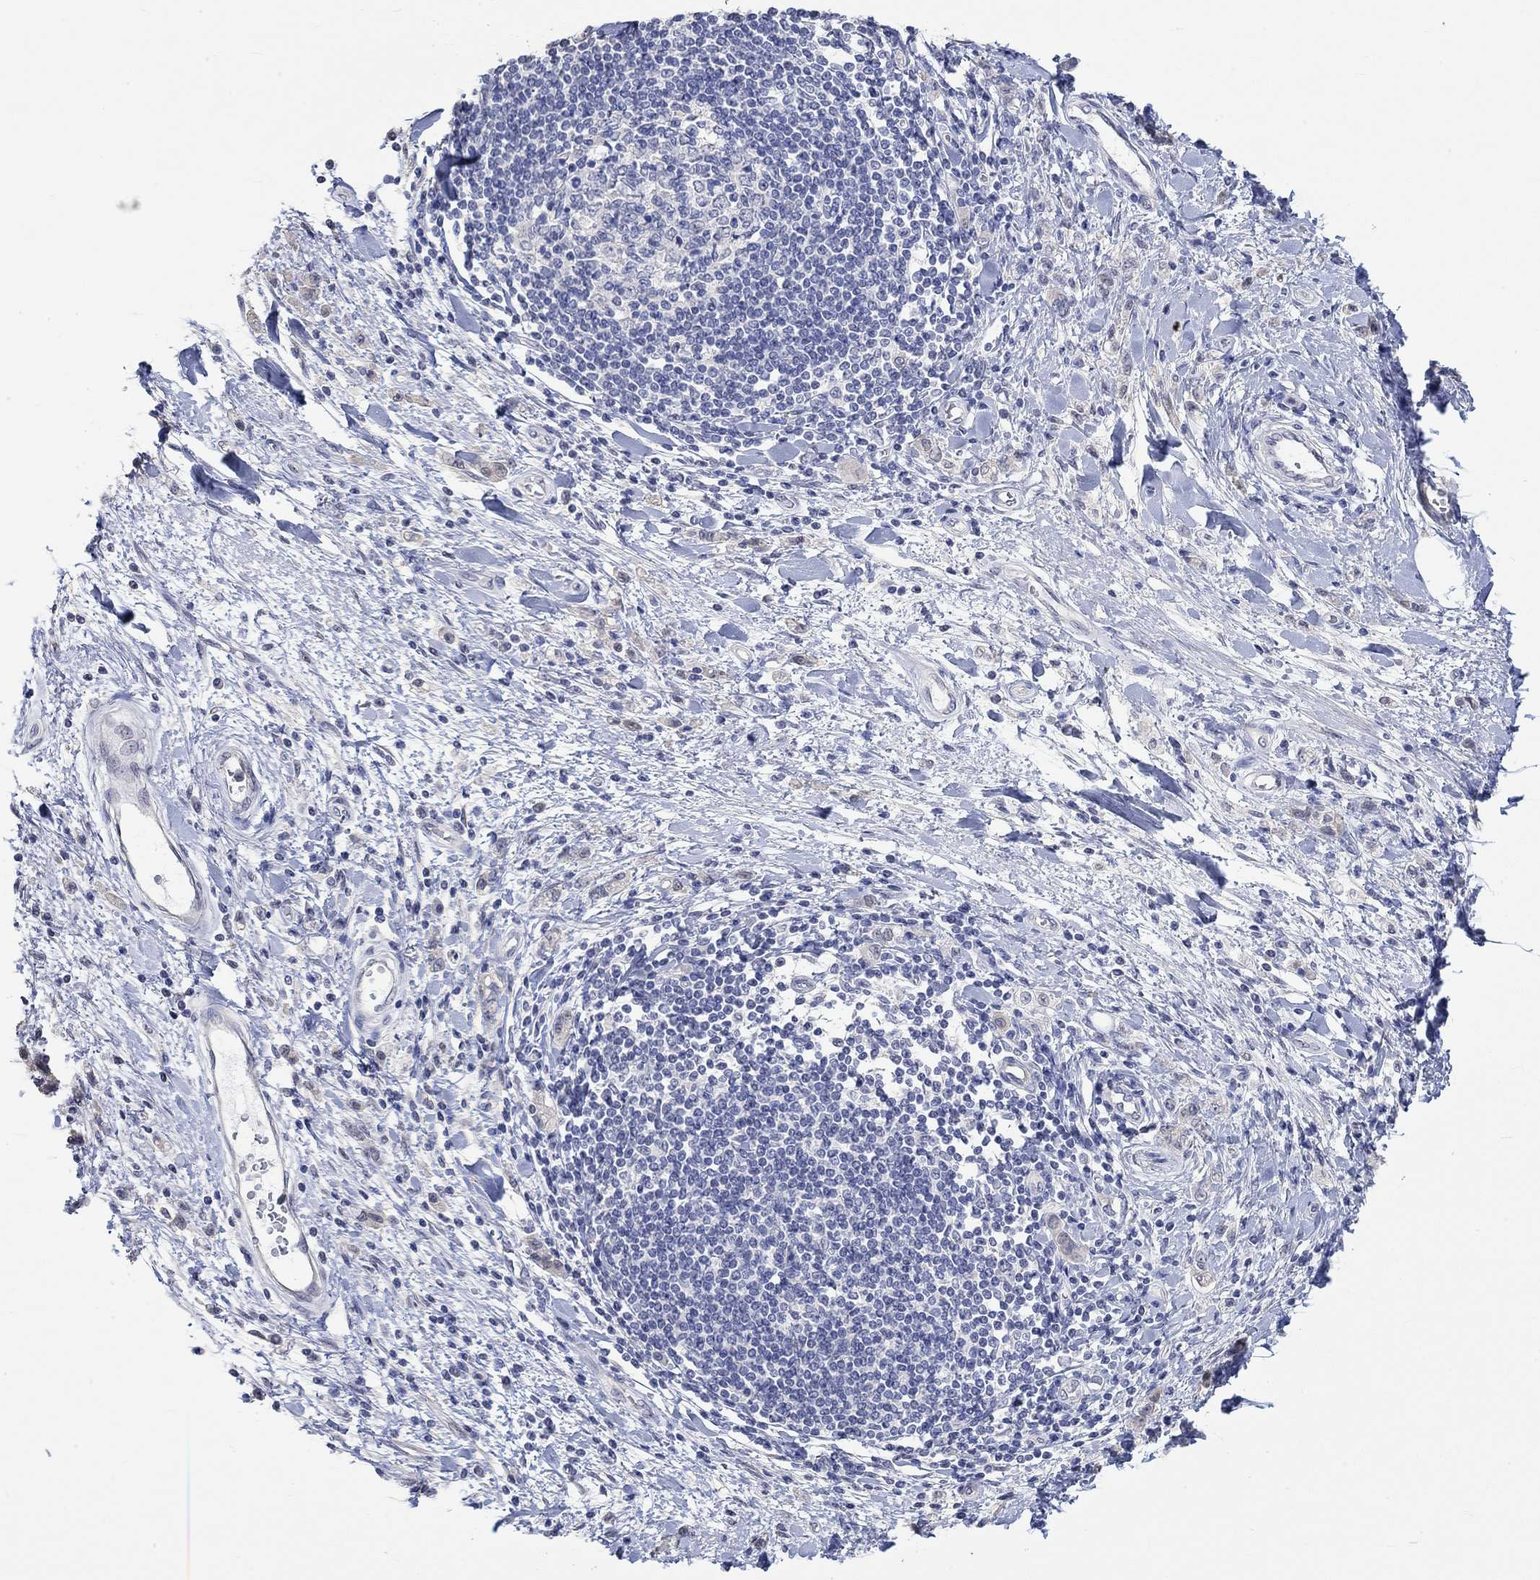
{"staining": {"intensity": "negative", "quantity": "none", "location": "none"}, "tissue": "stomach cancer", "cell_type": "Tumor cells", "image_type": "cancer", "snomed": [{"axis": "morphology", "description": "Adenocarcinoma, NOS"}, {"axis": "topography", "description": "Stomach"}], "caption": "Immunohistochemical staining of adenocarcinoma (stomach) reveals no significant staining in tumor cells.", "gene": "PNMA5", "patient": {"sex": "male", "age": 77}}